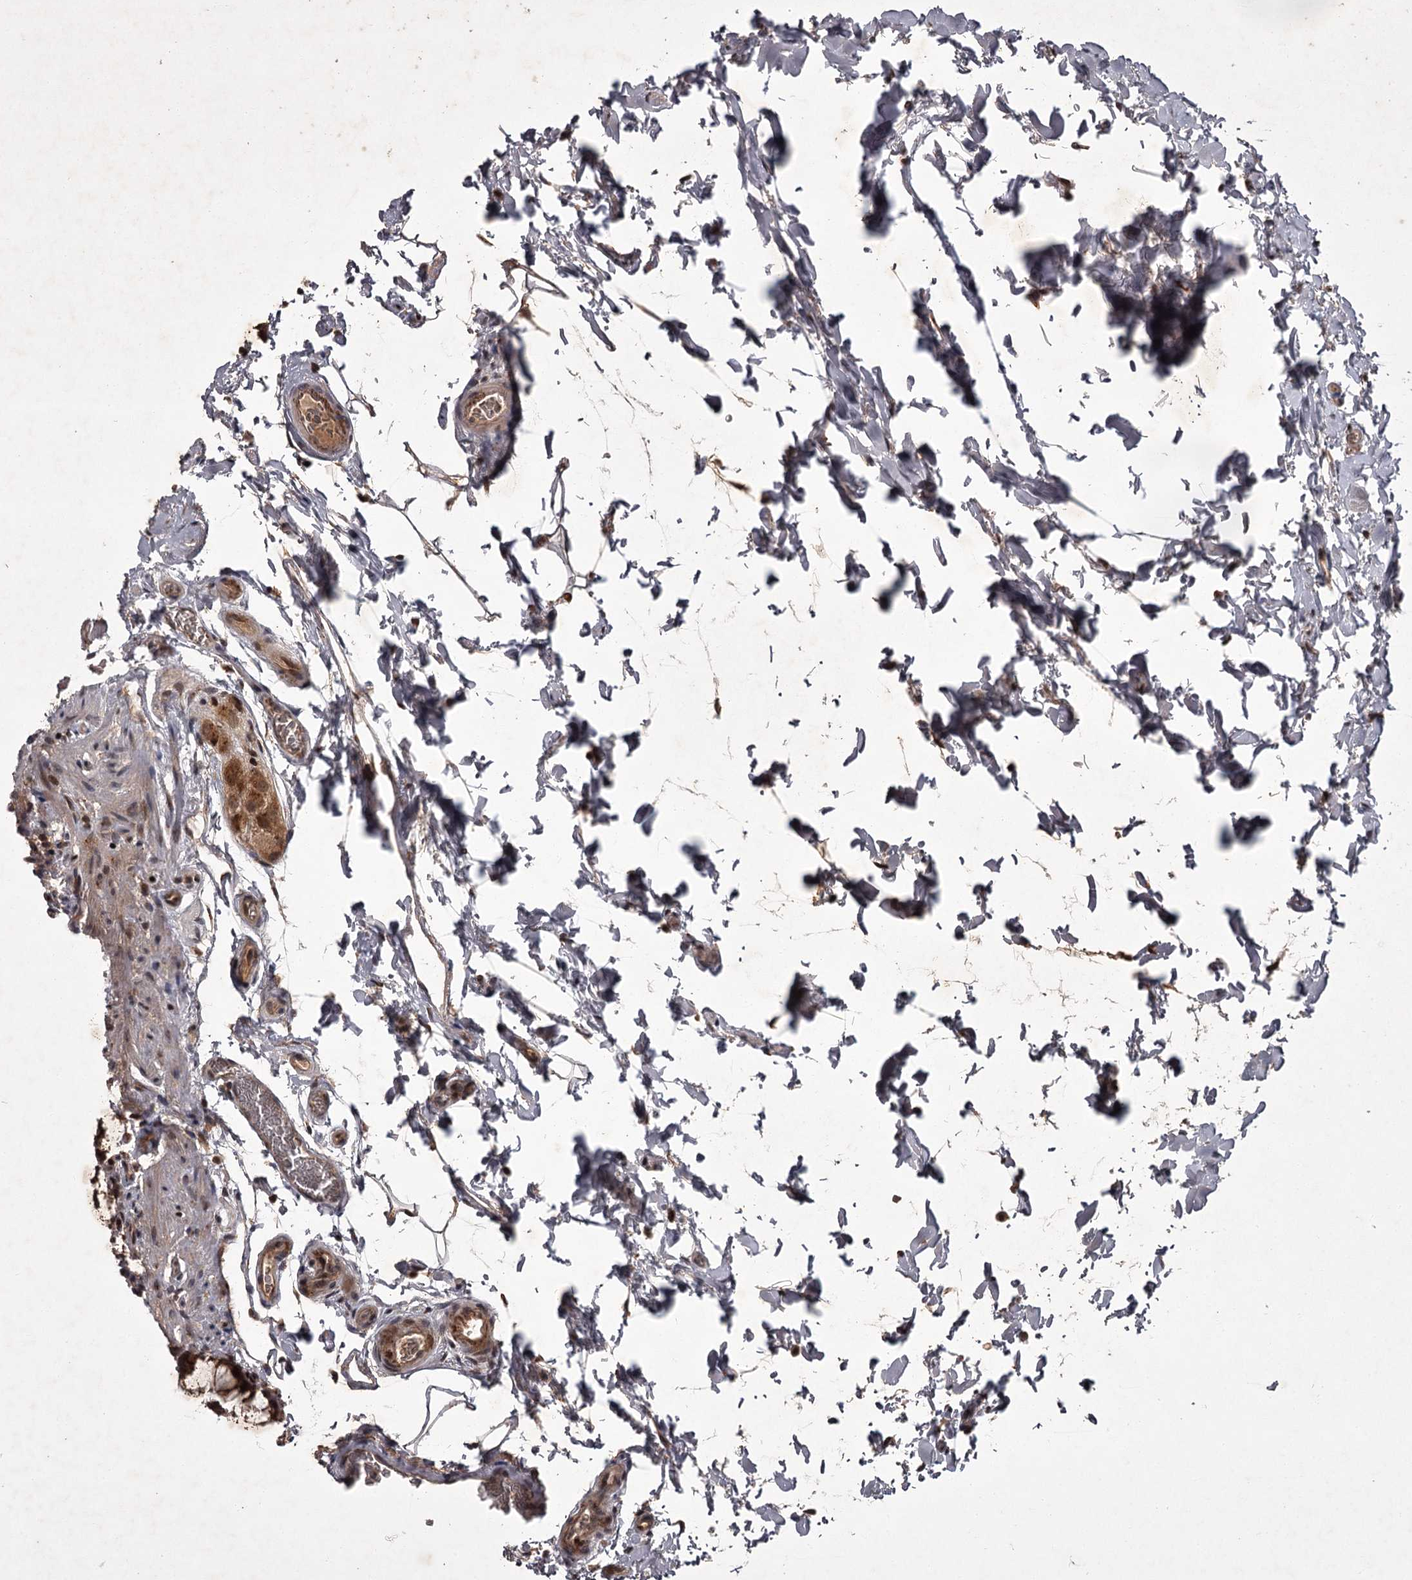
{"staining": {"intensity": "moderate", "quantity": ">75%", "location": "cytoplasmic/membranous"}, "tissue": "colon", "cell_type": "Endothelial cells", "image_type": "normal", "snomed": [{"axis": "morphology", "description": "Normal tissue, NOS"}, {"axis": "topography", "description": "Colon"}], "caption": "Colon stained for a protein (brown) demonstrates moderate cytoplasmic/membranous positive expression in approximately >75% of endothelial cells.", "gene": "TBC1D23", "patient": {"sex": "female", "age": 82}}